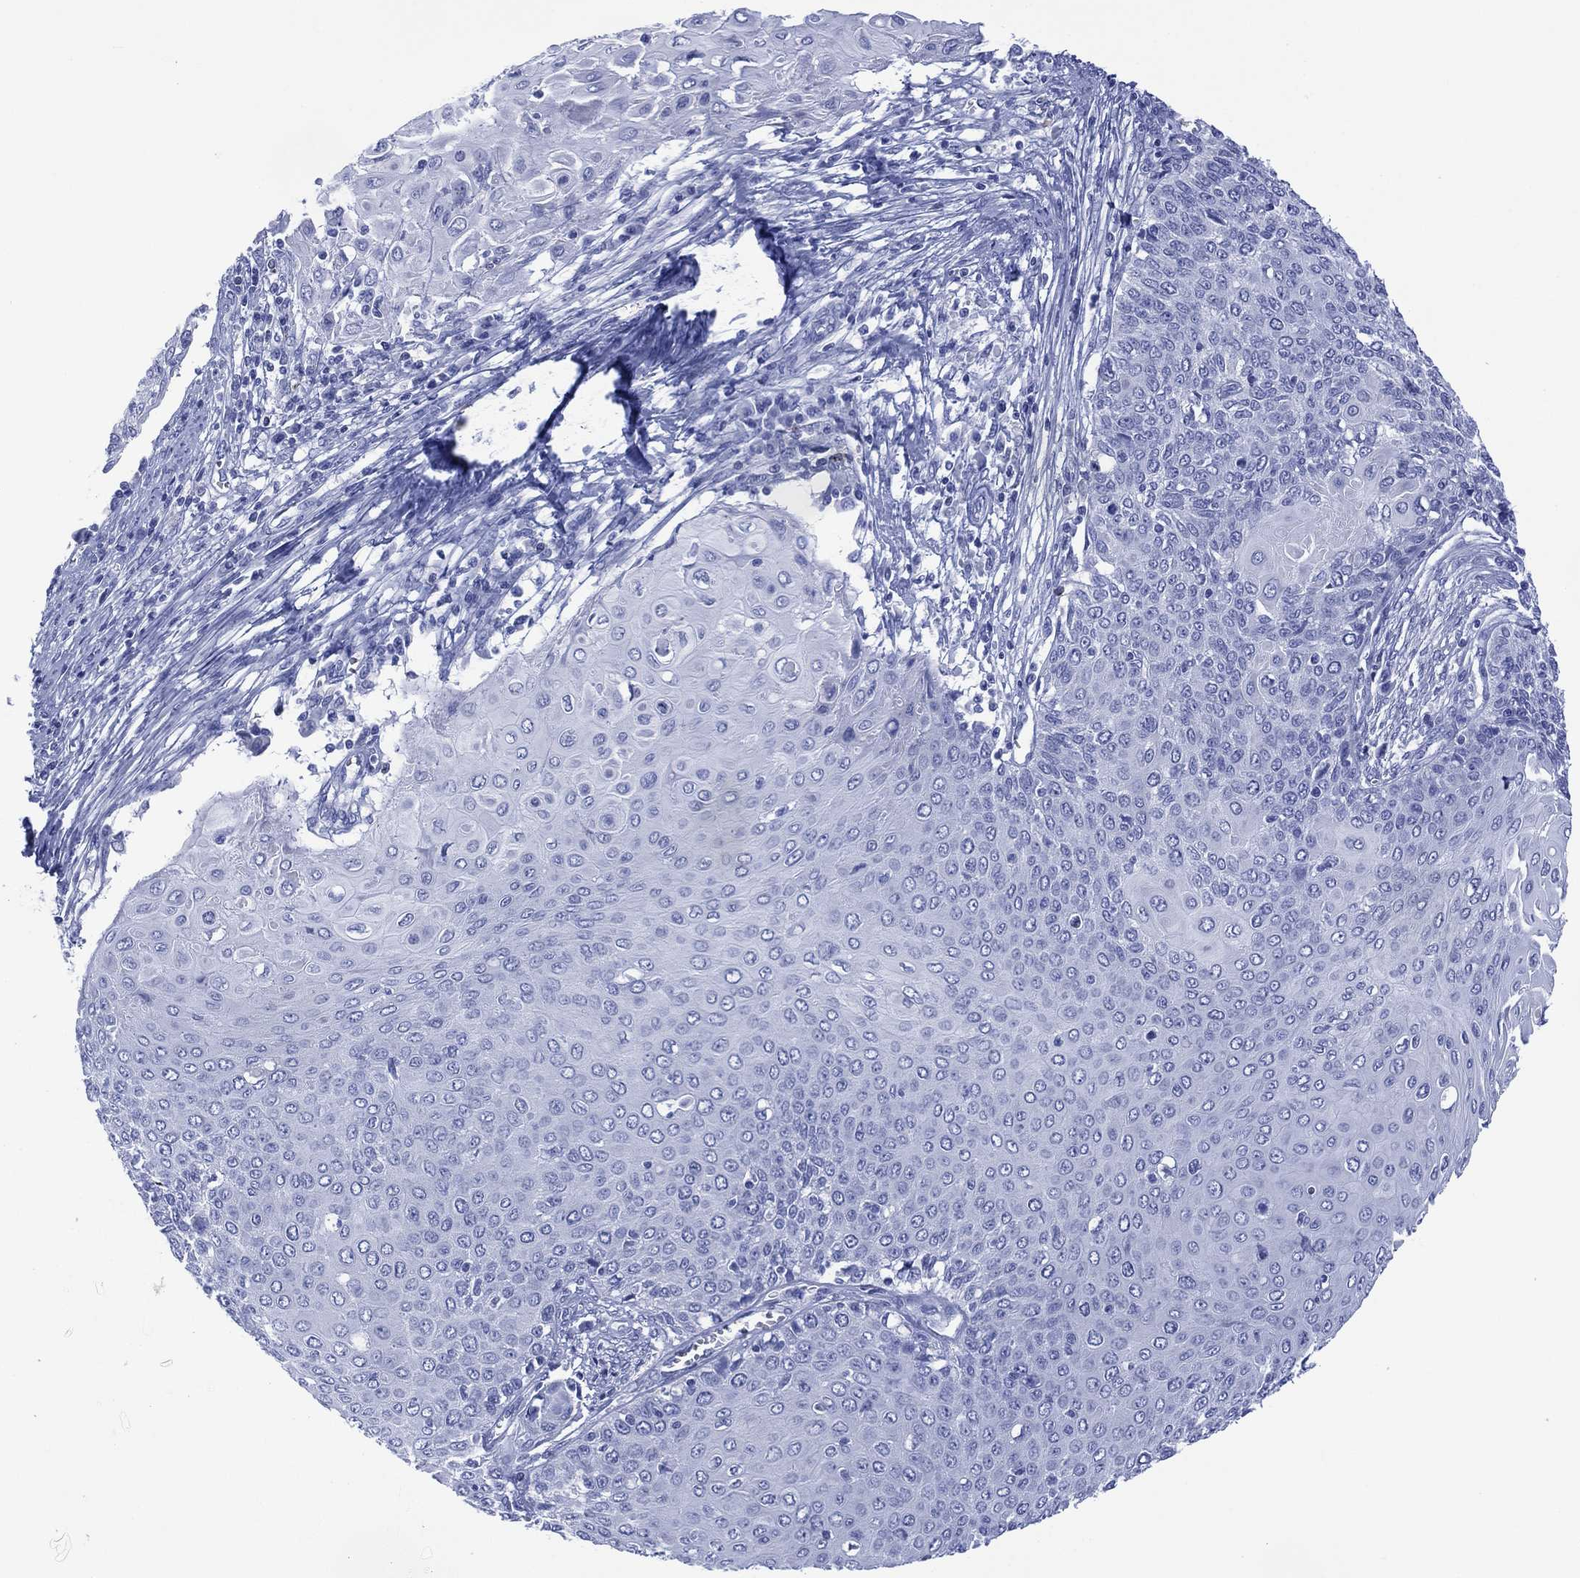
{"staining": {"intensity": "negative", "quantity": "none", "location": "none"}, "tissue": "cervical cancer", "cell_type": "Tumor cells", "image_type": "cancer", "snomed": [{"axis": "morphology", "description": "Squamous cell carcinoma, NOS"}, {"axis": "topography", "description": "Cervix"}], "caption": "A high-resolution micrograph shows immunohistochemistry (IHC) staining of squamous cell carcinoma (cervical), which reveals no significant positivity in tumor cells.", "gene": "DPP4", "patient": {"sex": "female", "age": 39}}